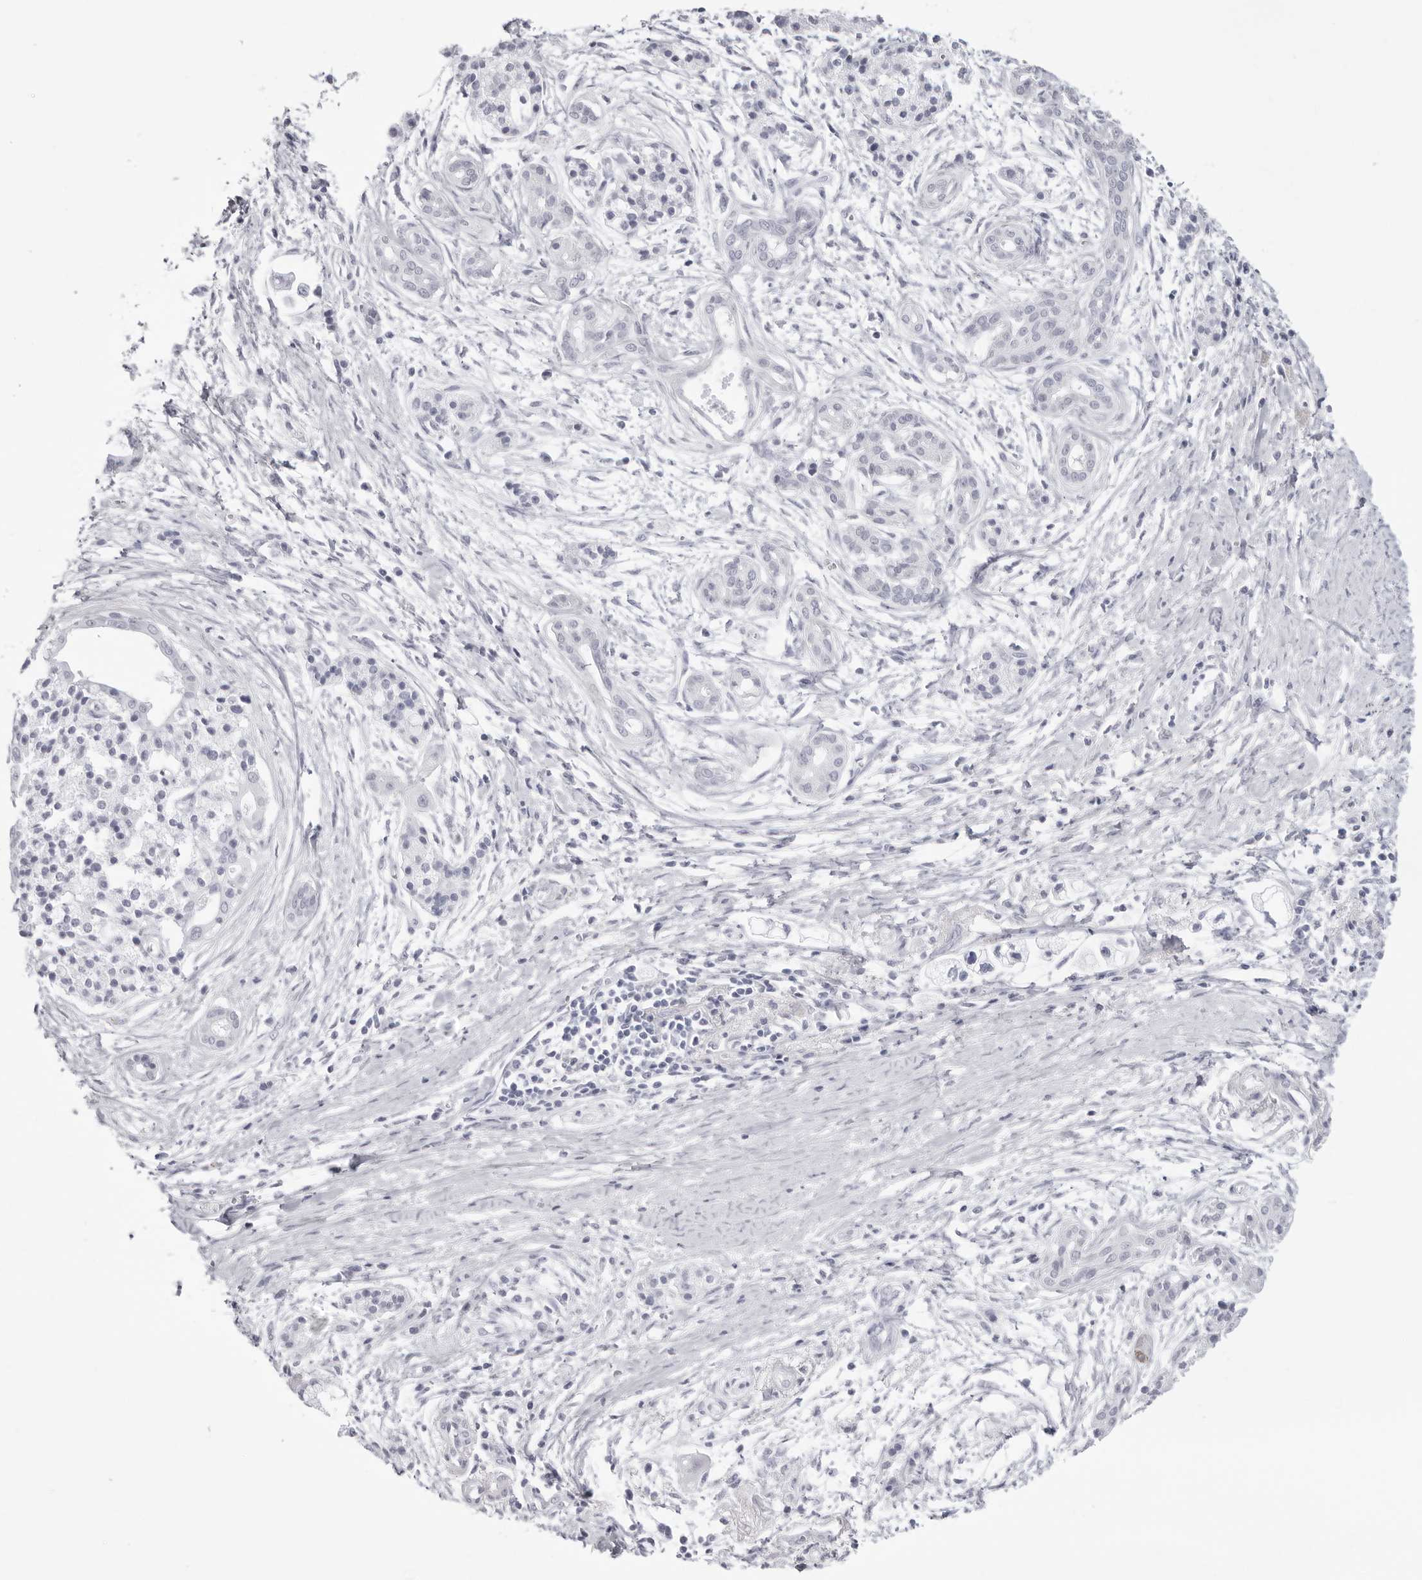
{"staining": {"intensity": "negative", "quantity": "none", "location": "none"}, "tissue": "pancreatic cancer", "cell_type": "Tumor cells", "image_type": "cancer", "snomed": [{"axis": "morphology", "description": "Adenocarcinoma, NOS"}, {"axis": "topography", "description": "Pancreas"}], "caption": "Immunohistochemistry photomicrograph of human adenocarcinoma (pancreatic) stained for a protein (brown), which shows no expression in tumor cells.", "gene": "INSL3", "patient": {"sex": "male", "age": 59}}